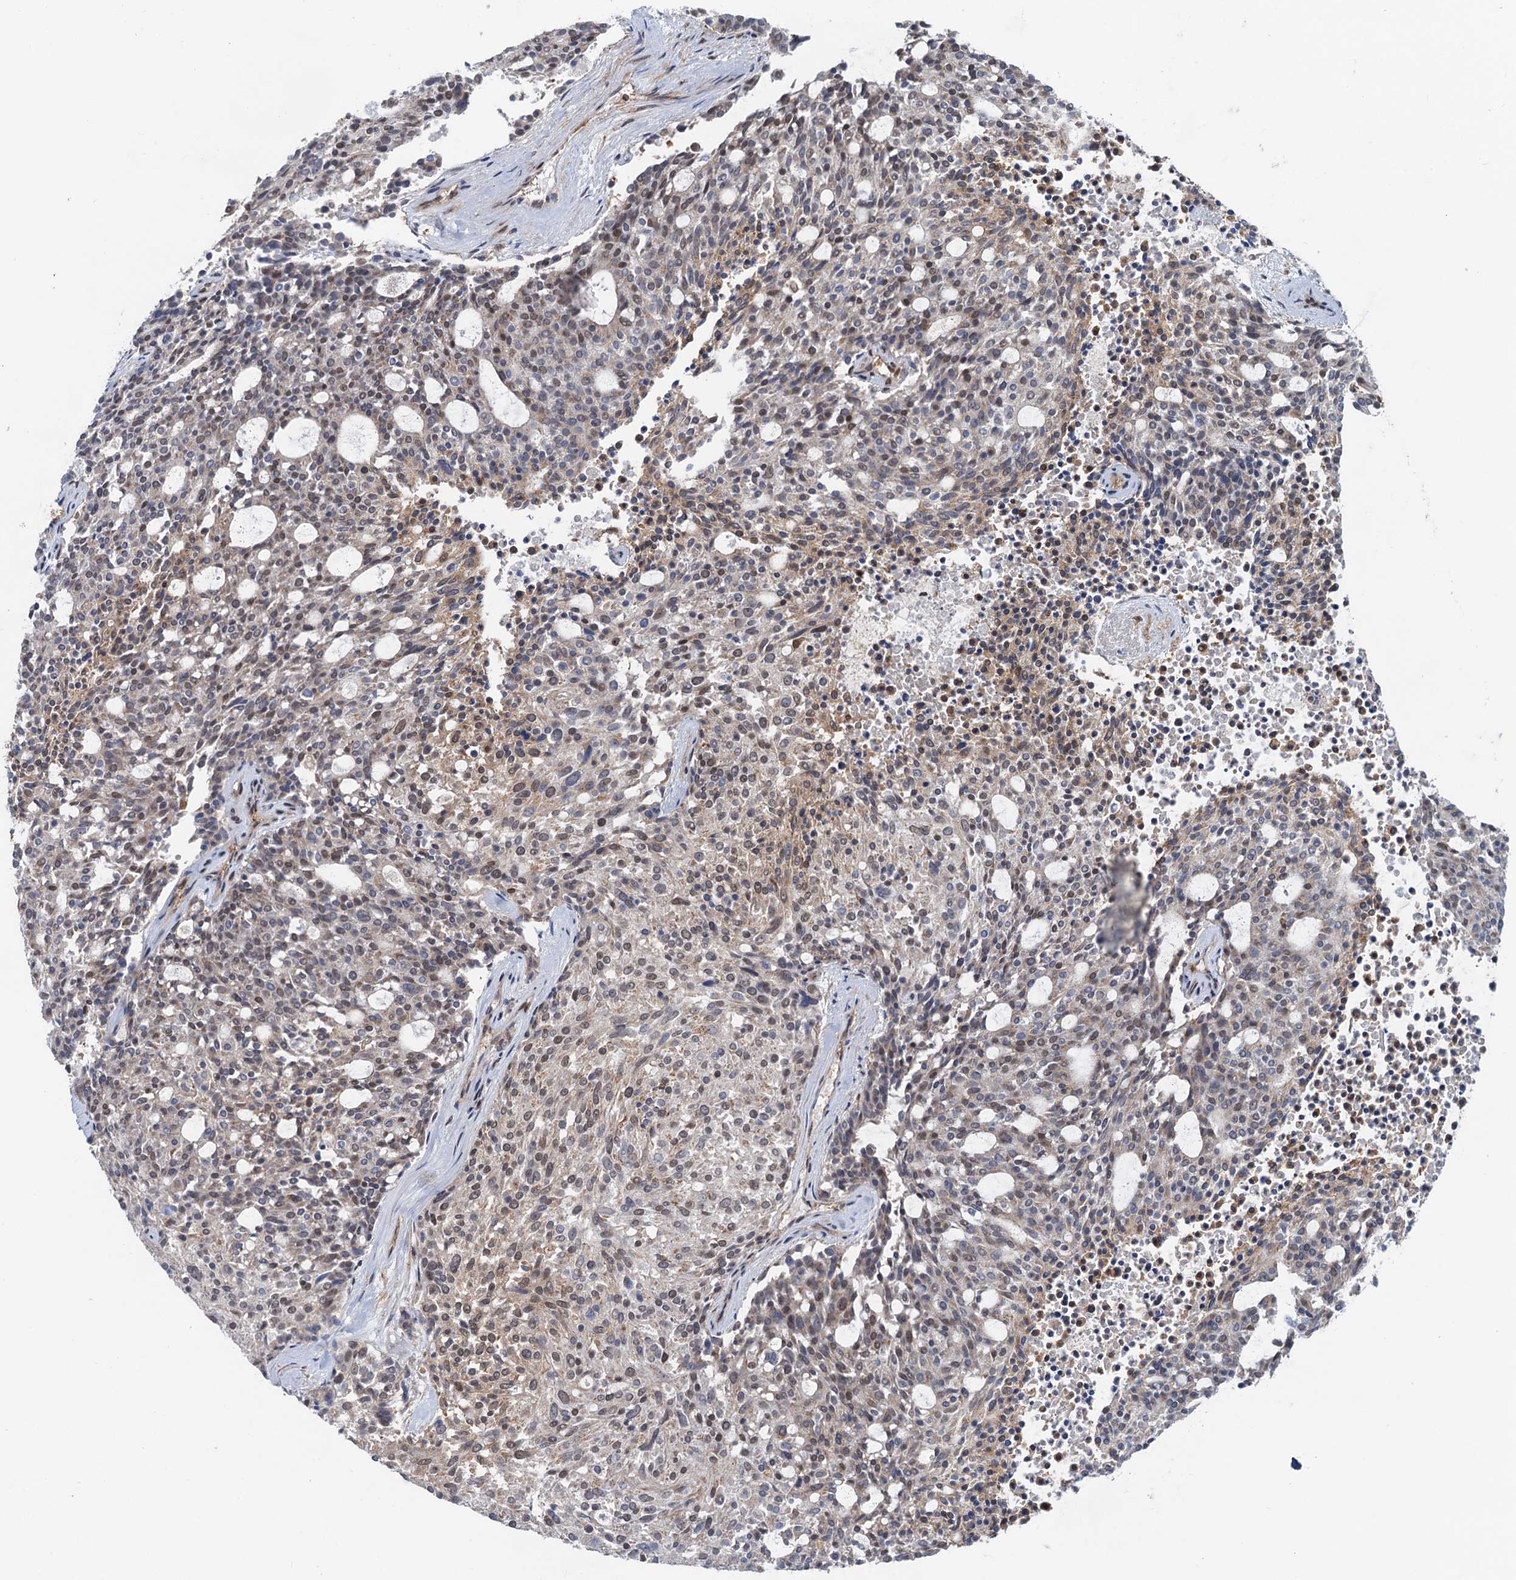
{"staining": {"intensity": "weak", "quantity": "<25%", "location": "nuclear"}, "tissue": "carcinoid", "cell_type": "Tumor cells", "image_type": "cancer", "snomed": [{"axis": "morphology", "description": "Carcinoid, malignant, NOS"}, {"axis": "topography", "description": "Pancreas"}], "caption": "Photomicrograph shows no protein staining in tumor cells of malignant carcinoid tissue.", "gene": "ZNF609", "patient": {"sex": "female", "age": 54}}